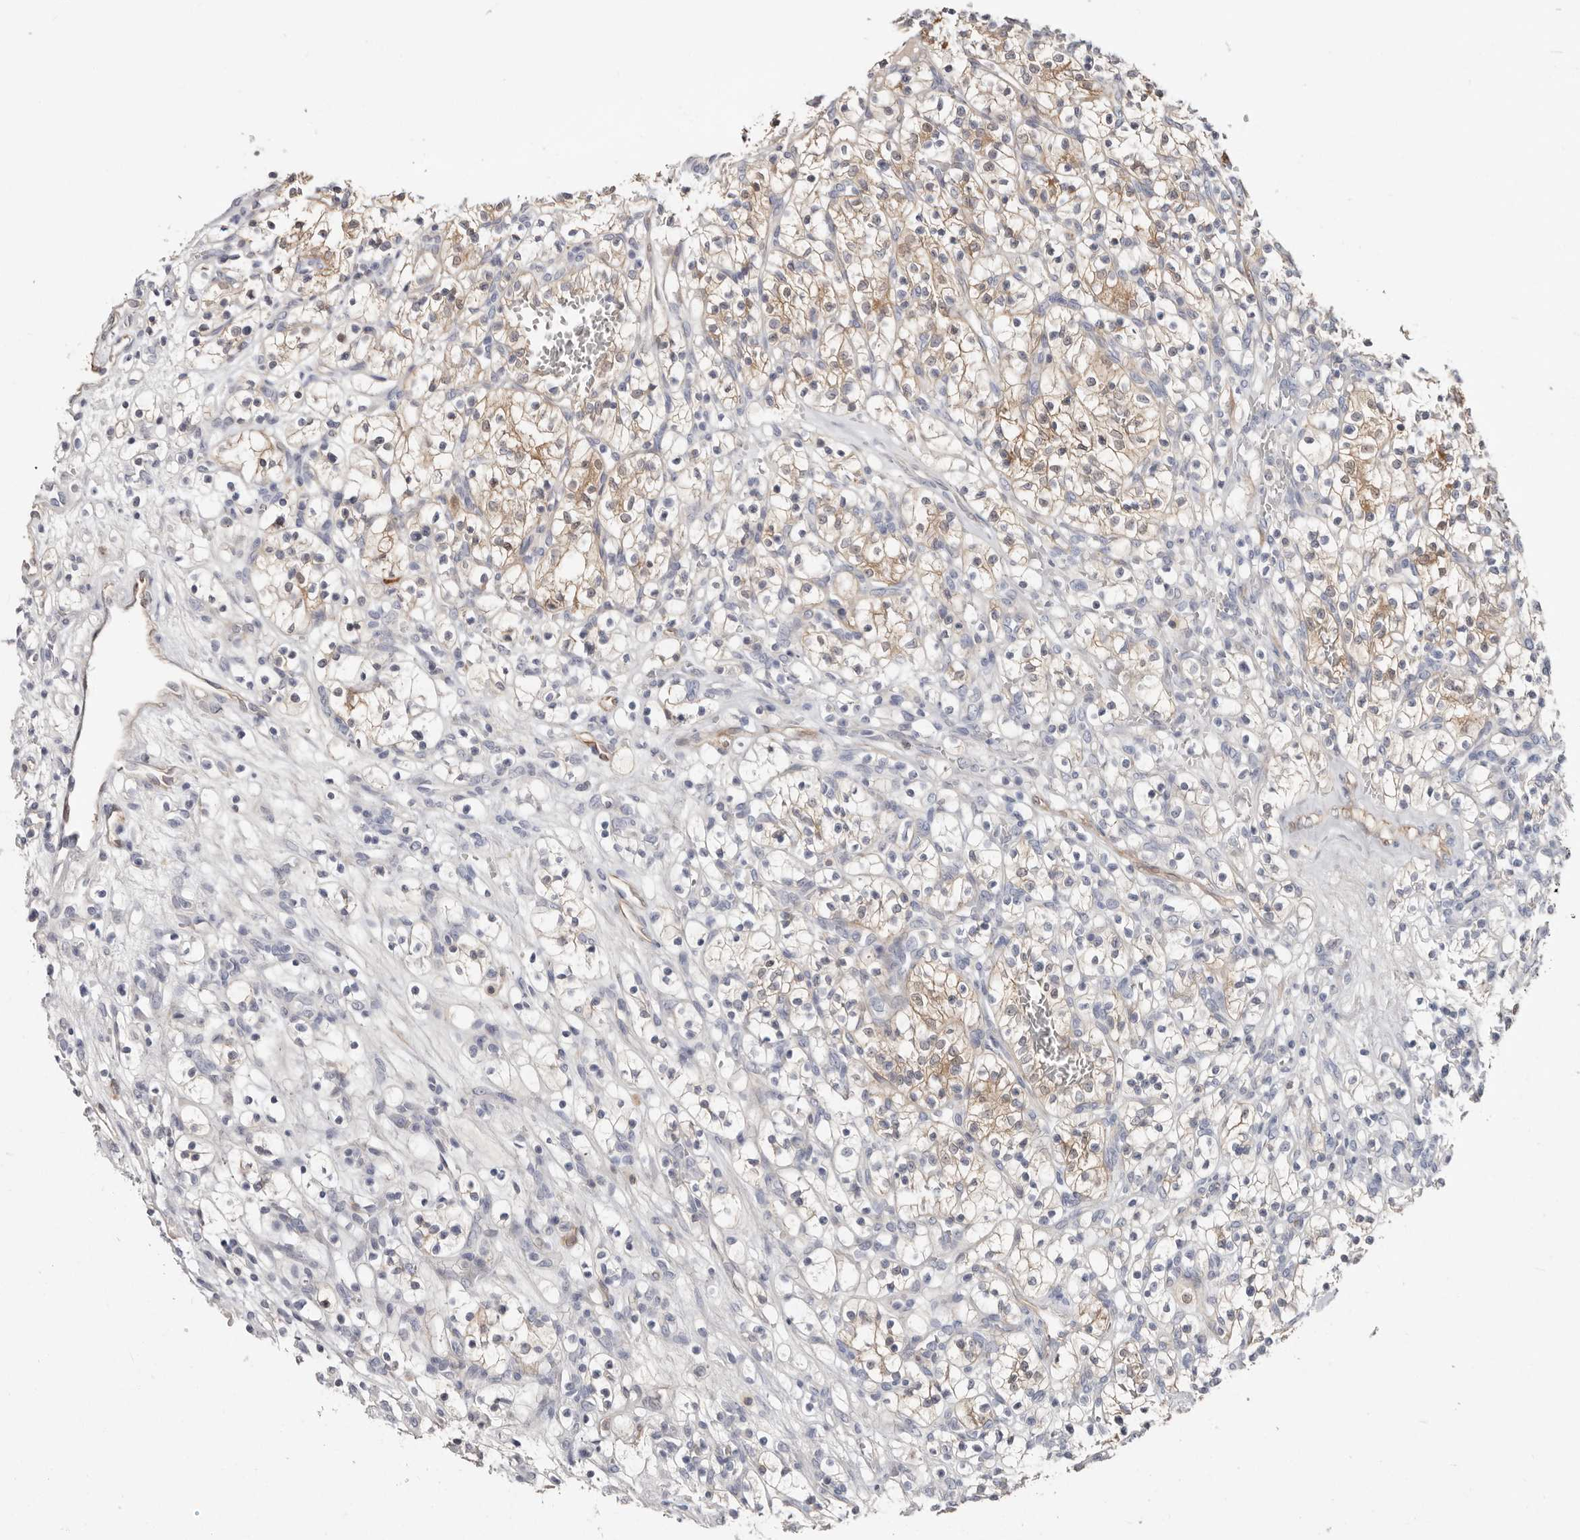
{"staining": {"intensity": "weak", "quantity": "25%-75%", "location": "cytoplasmic/membranous"}, "tissue": "renal cancer", "cell_type": "Tumor cells", "image_type": "cancer", "snomed": [{"axis": "morphology", "description": "Adenocarcinoma, NOS"}, {"axis": "topography", "description": "Kidney"}], "caption": "Tumor cells reveal weak cytoplasmic/membranous staining in about 25%-75% of cells in renal cancer (adenocarcinoma).", "gene": "PKDCC", "patient": {"sex": "female", "age": 57}}